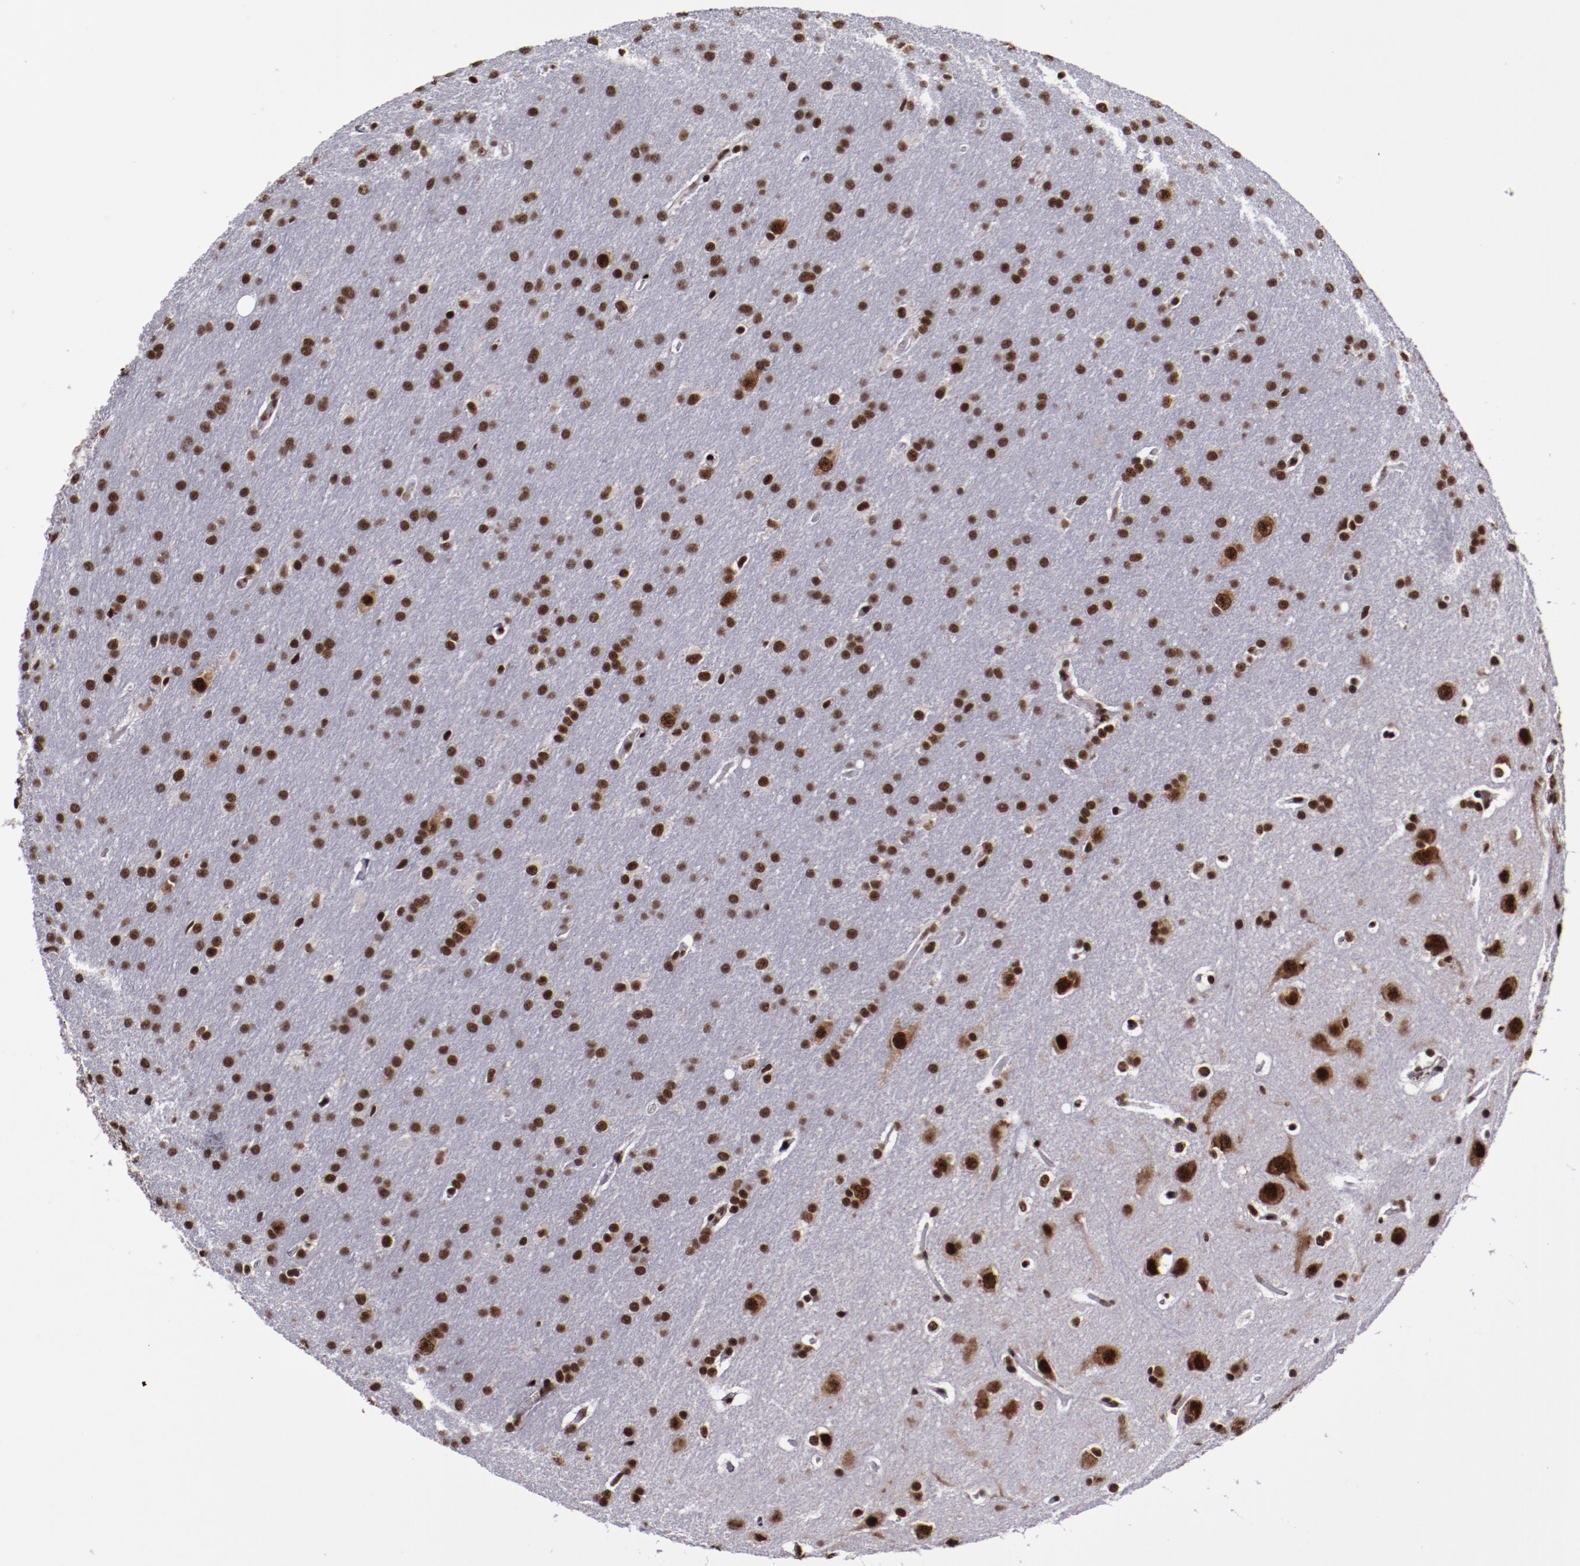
{"staining": {"intensity": "strong", "quantity": ">75%", "location": "nuclear"}, "tissue": "glioma", "cell_type": "Tumor cells", "image_type": "cancer", "snomed": [{"axis": "morphology", "description": "Glioma, malignant, Low grade"}, {"axis": "topography", "description": "Brain"}], "caption": "The micrograph exhibits a brown stain indicating the presence of a protein in the nuclear of tumor cells in glioma.", "gene": "ERH", "patient": {"sex": "female", "age": 32}}